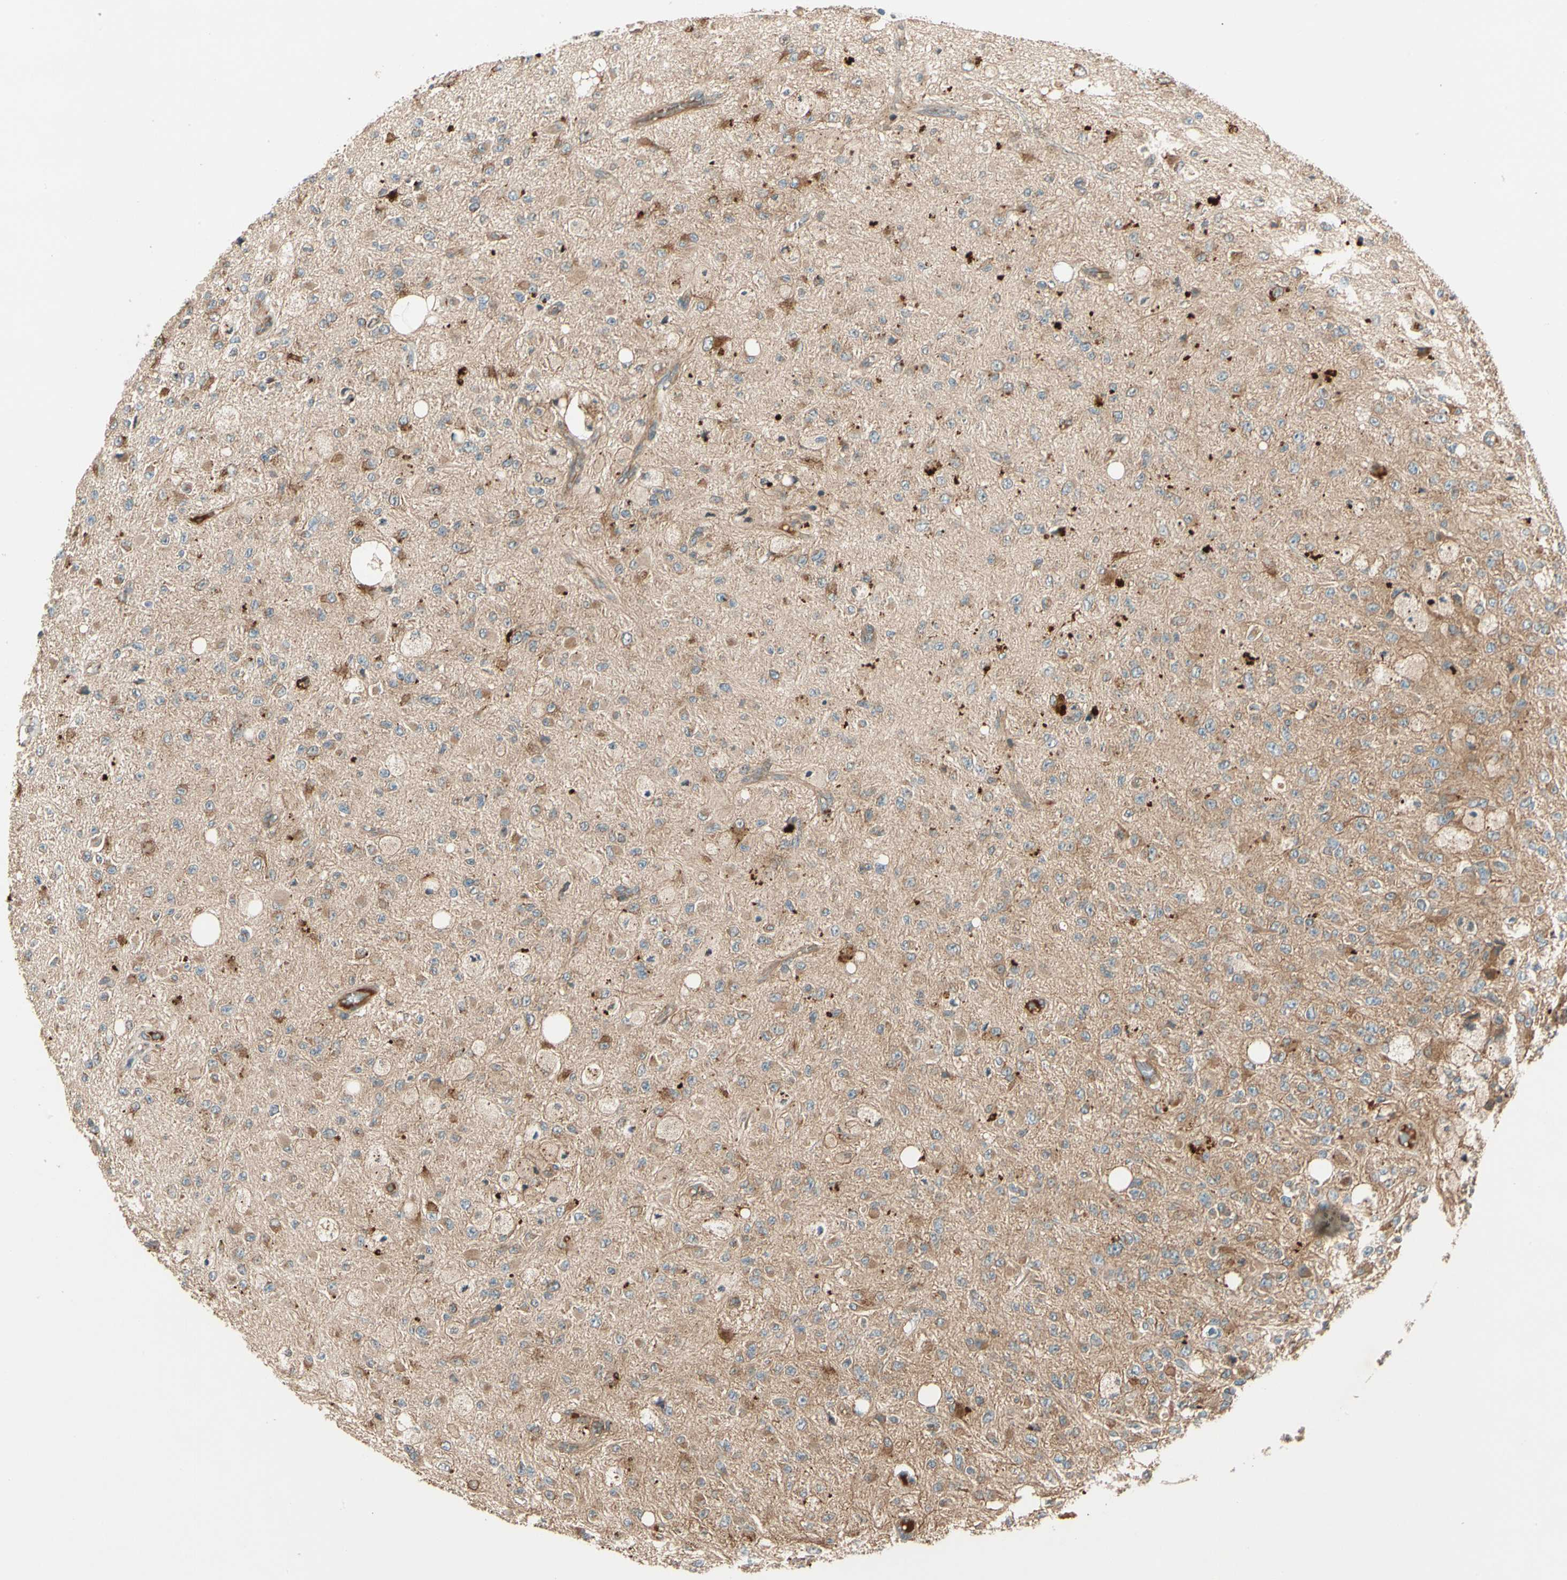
{"staining": {"intensity": "moderate", "quantity": ">75%", "location": "cytoplasmic/membranous"}, "tissue": "glioma", "cell_type": "Tumor cells", "image_type": "cancer", "snomed": [{"axis": "morphology", "description": "Glioma, malignant, High grade"}, {"axis": "topography", "description": "pancreas cauda"}], "caption": "A micrograph of malignant glioma (high-grade) stained for a protein demonstrates moderate cytoplasmic/membranous brown staining in tumor cells. (Stains: DAB in brown, nuclei in blue, Microscopy: brightfield microscopy at high magnification).", "gene": "ACVR1C", "patient": {"sex": "male", "age": 60}}